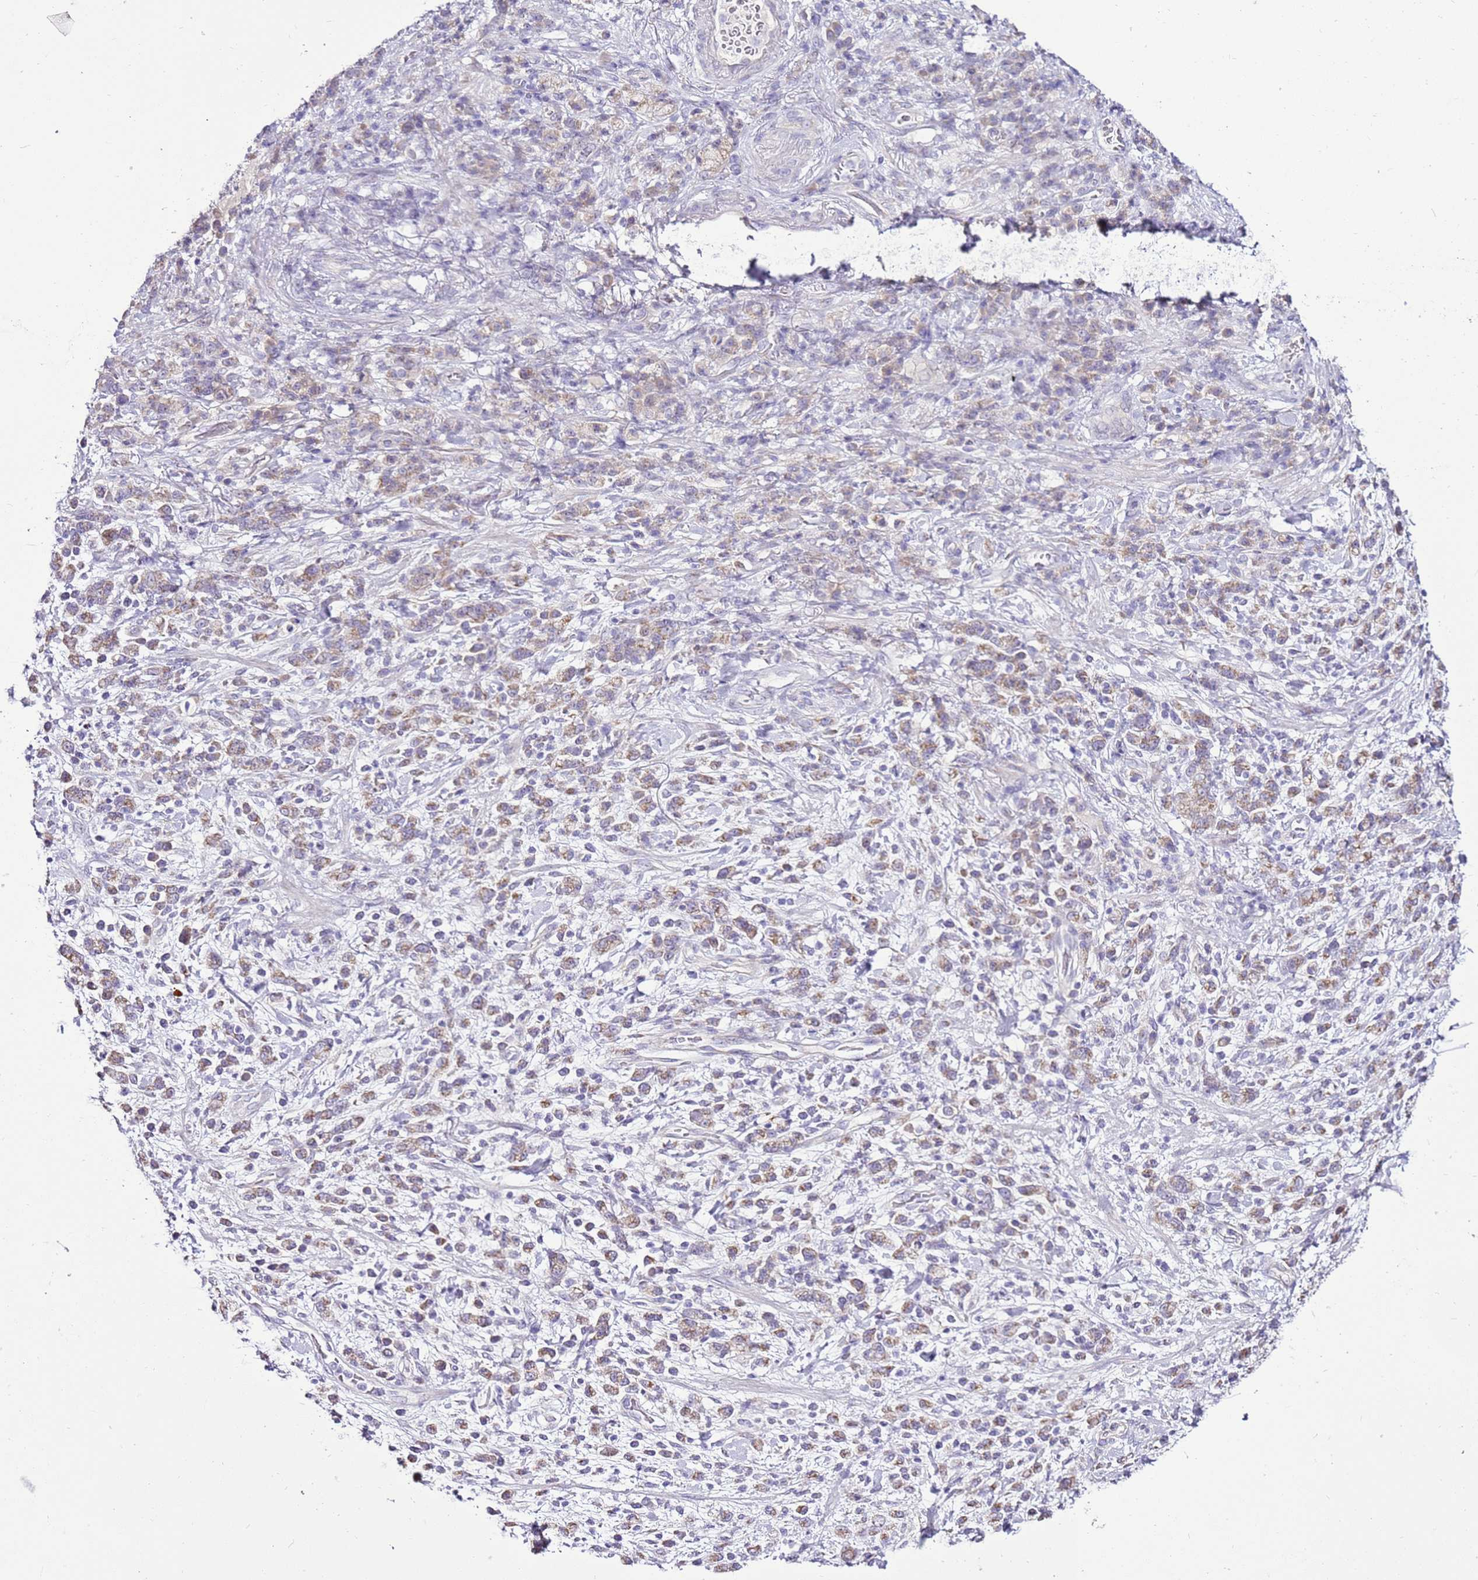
{"staining": {"intensity": "moderate", "quantity": ">75%", "location": "cytoplasmic/membranous"}, "tissue": "stomach cancer", "cell_type": "Tumor cells", "image_type": "cancer", "snomed": [{"axis": "morphology", "description": "Adenocarcinoma, NOS"}, {"axis": "topography", "description": "Stomach"}], "caption": "IHC micrograph of neoplastic tissue: stomach cancer stained using IHC displays medium levels of moderate protein expression localized specifically in the cytoplasmic/membranous of tumor cells, appearing as a cytoplasmic/membranous brown color.", "gene": "SLC38A5", "patient": {"sex": "male", "age": 77}}